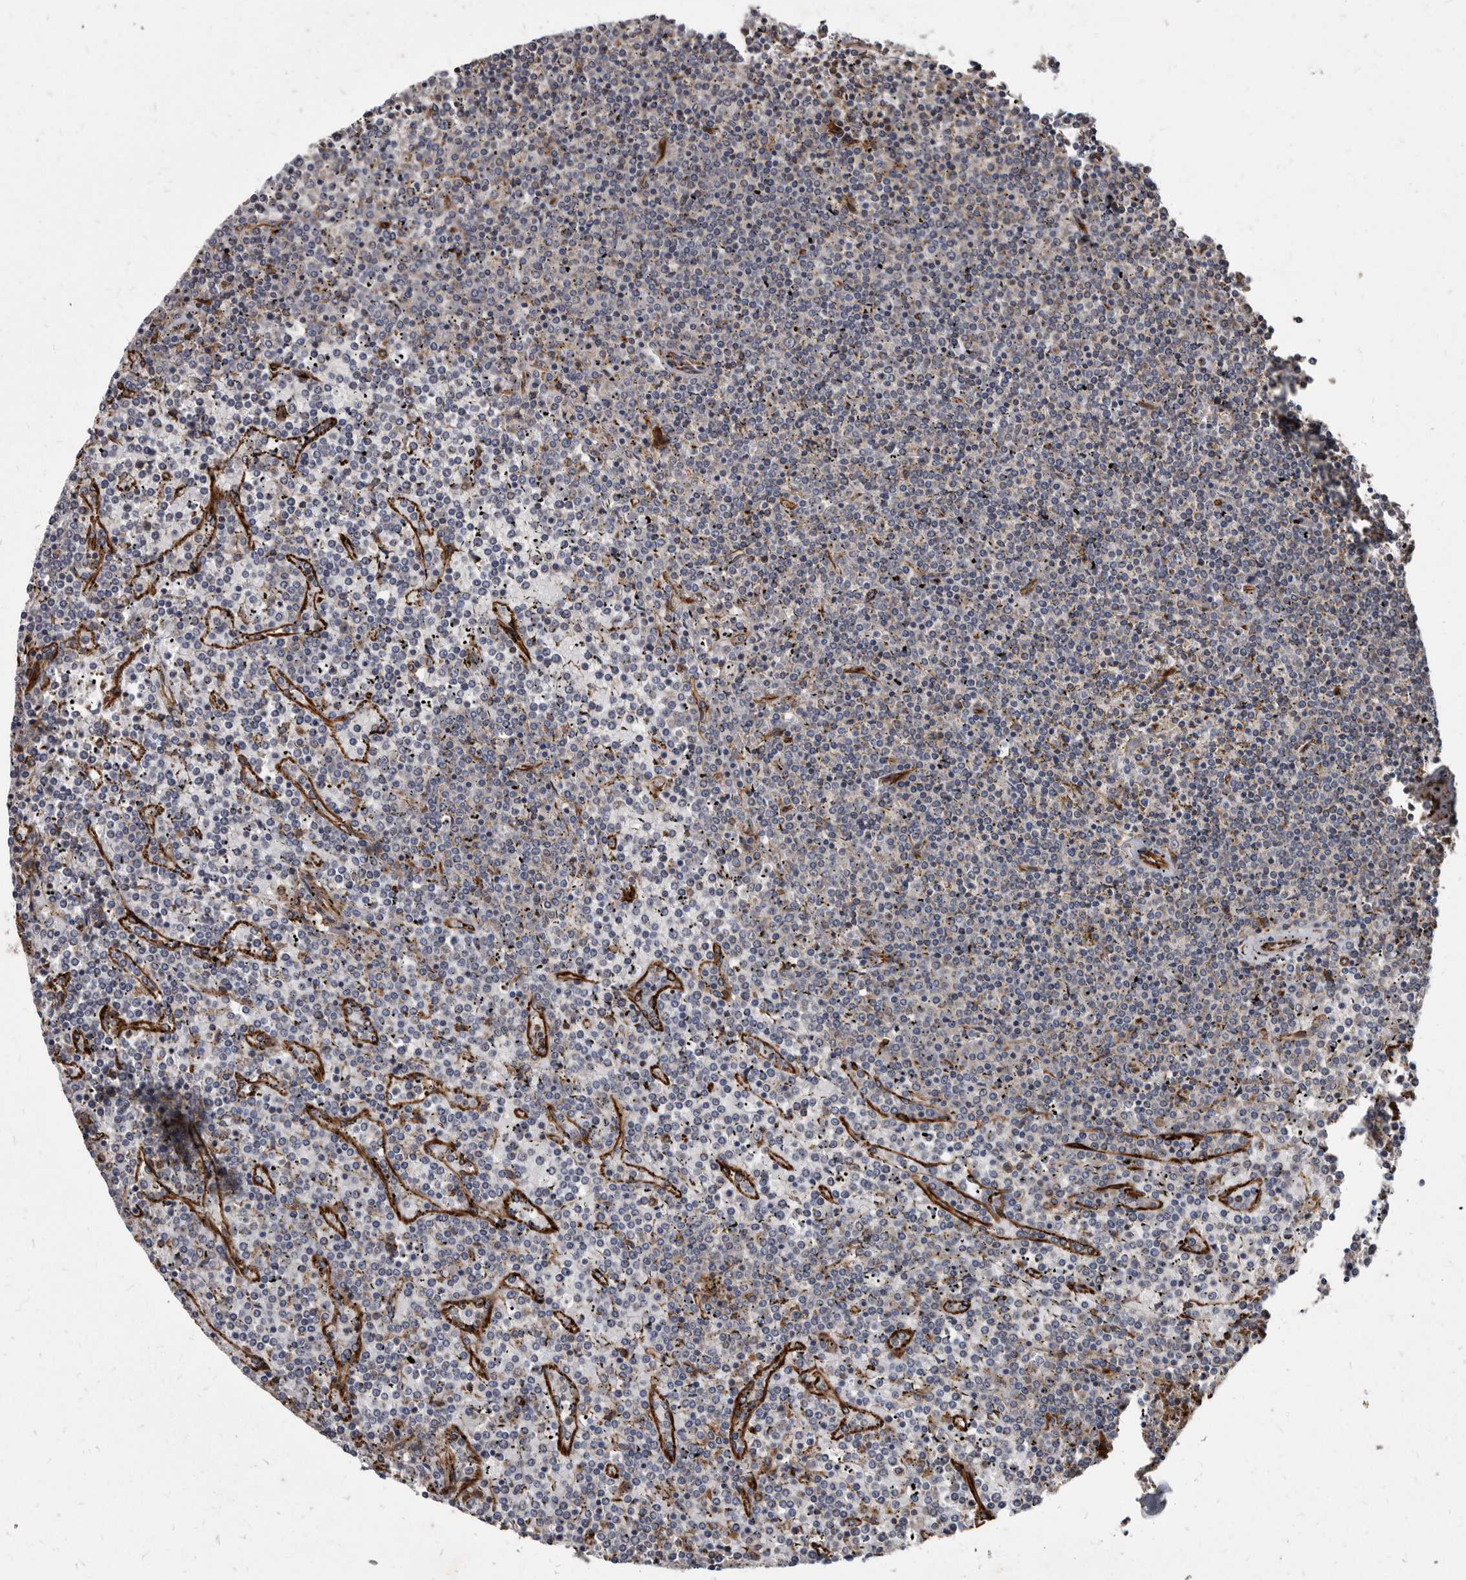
{"staining": {"intensity": "negative", "quantity": "none", "location": "none"}, "tissue": "lymphoma", "cell_type": "Tumor cells", "image_type": "cancer", "snomed": [{"axis": "morphology", "description": "Malignant lymphoma, non-Hodgkin's type, Low grade"}, {"axis": "topography", "description": "Spleen"}], "caption": "Immunohistochemistry histopathology image of low-grade malignant lymphoma, non-Hodgkin's type stained for a protein (brown), which exhibits no positivity in tumor cells.", "gene": "KCTD20", "patient": {"sex": "female", "age": 19}}